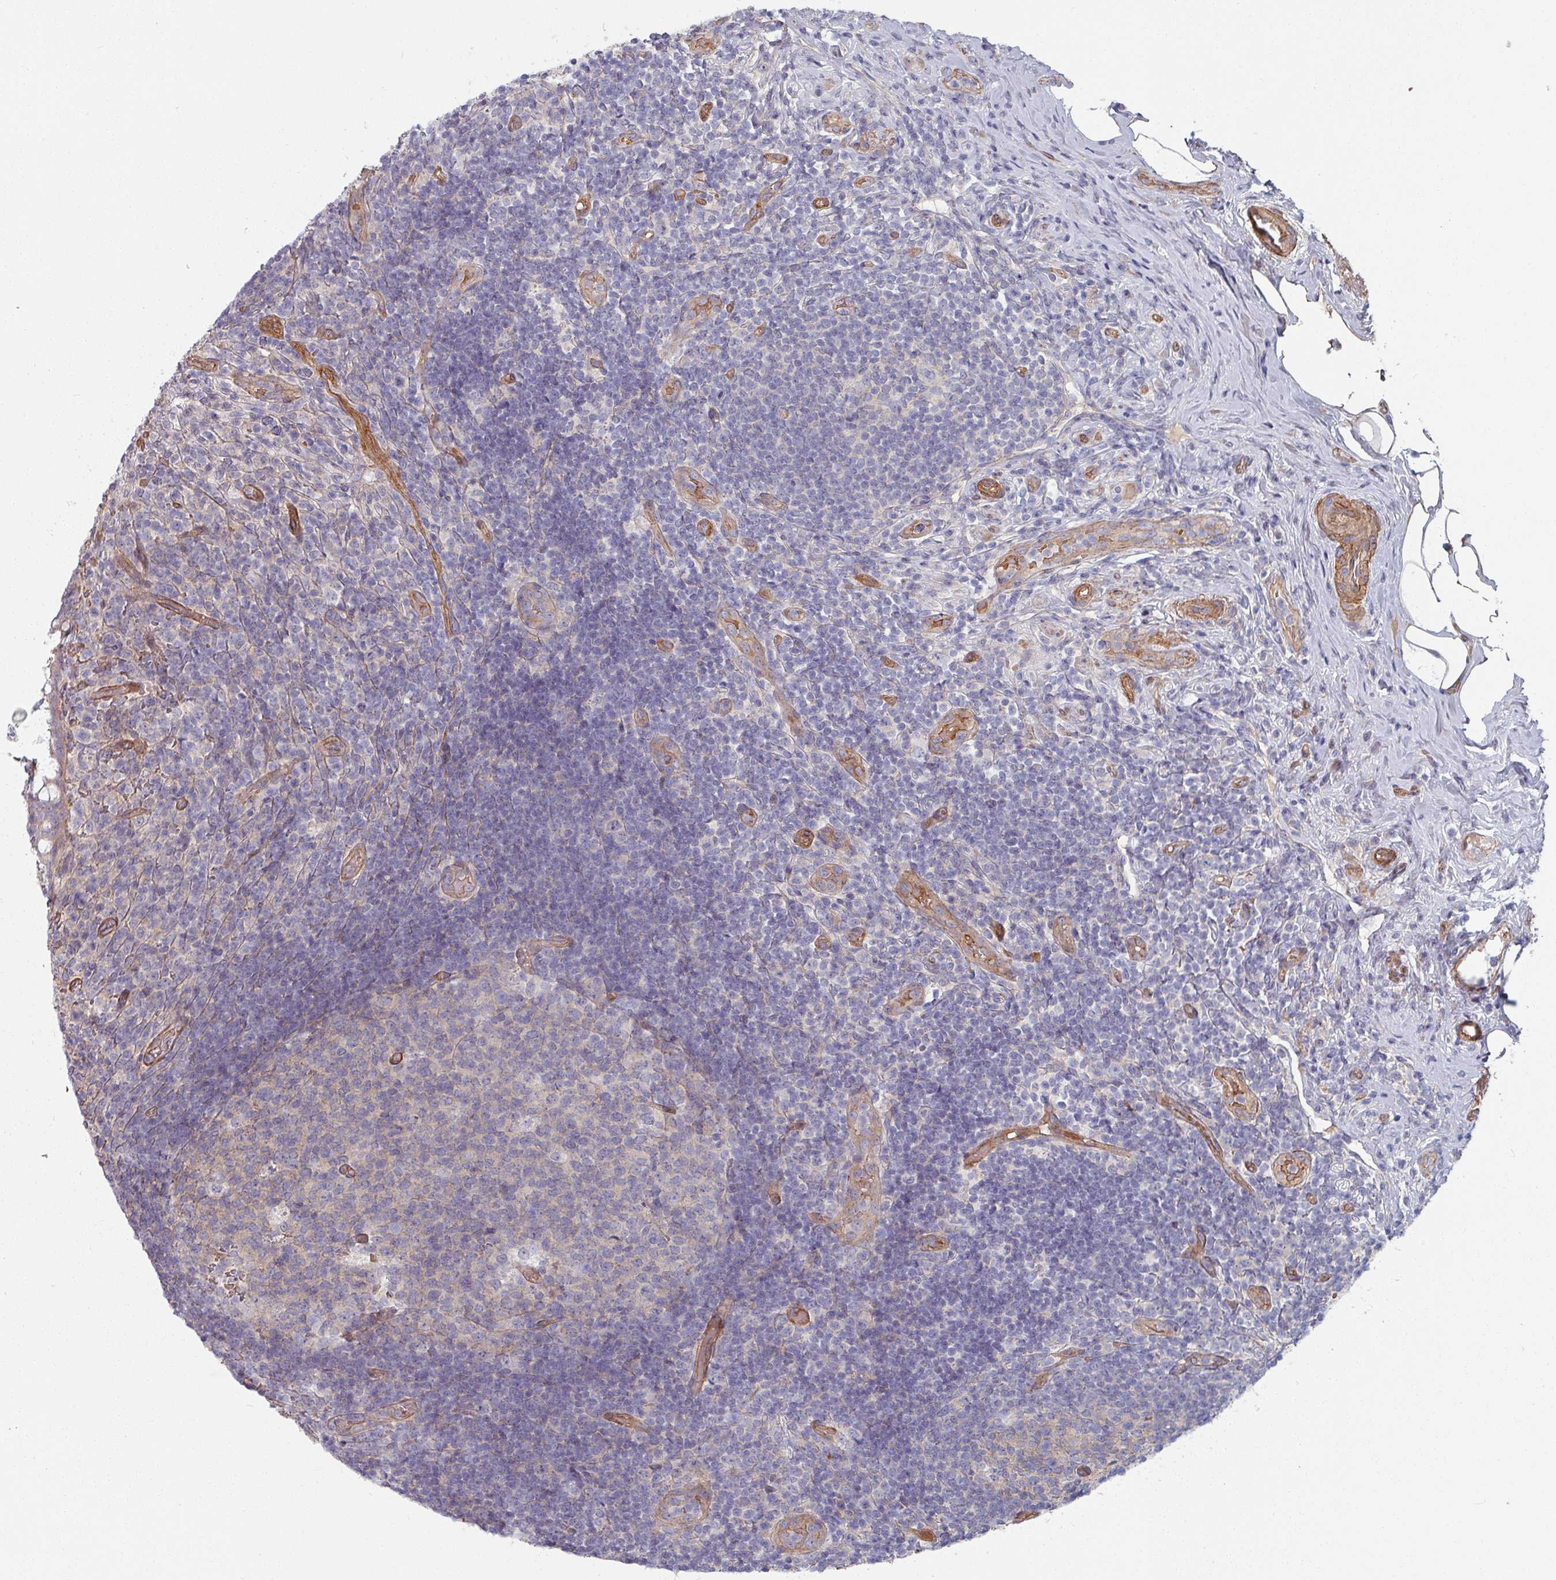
{"staining": {"intensity": "weak", "quantity": "<25%", "location": "cytoplasmic/membranous"}, "tissue": "appendix", "cell_type": "Glandular cells", "image_type": "normal", "snomed": [{"axis": "morphology", "description": "Normal tissue, NOS"}, {"axis": "topography", "description": "Appendix"}], "caption": "DAB (3,3'-diaminobenzidine) immunohistochemical staining of benign appendix shows no significant expression in glandular cells. (Brightfield microscopy of DAB (3,3'-diaminobenzidine) IHC at high magnification).", "gene": "C4BPB", "patient": {"sex": "female", "age": 43}}